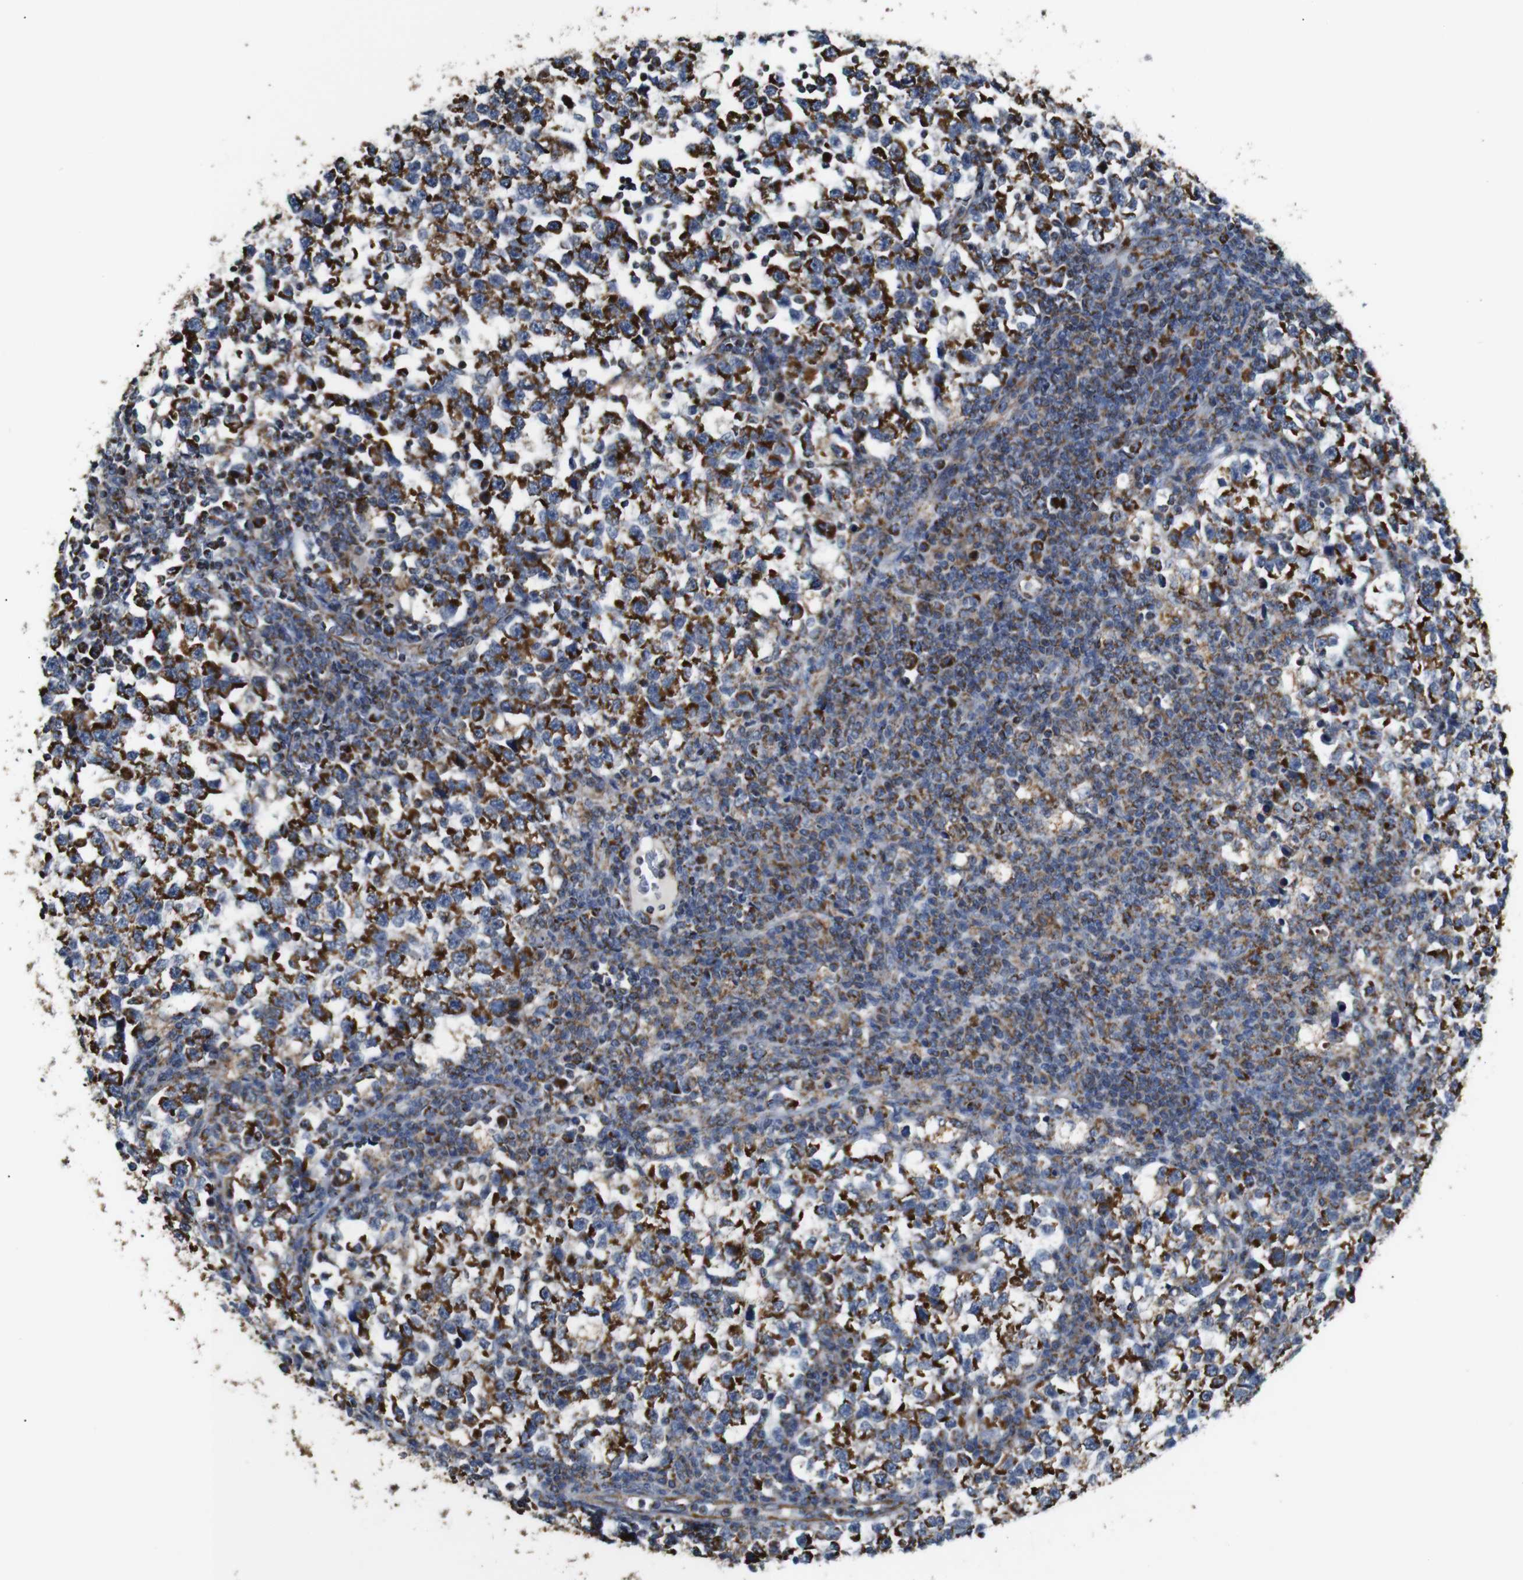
{"staining": {"intensity": "strong", "quantity": ">75%", "location": "cytoplasmic/membranous"}, "tissue": "testis cancer", "cell_type": "Tumor cells", "image_type": "cancer", "snomed": [{"axis": "morphology", "description": "Normal tissue, NOS"}, {"axis": "morphology", "description": "Seminoma, NOS"}, {"axis": "topography", "description": "Testis"}], "caption": "Immunohistochemistry of human testis cancer (seminoma) displays high levels of strong cytoplasmic/membranous positivity in about >75% of tumor cells.", "gene": "NR3C2", "patient": {"sex": "male", "age": 43}}